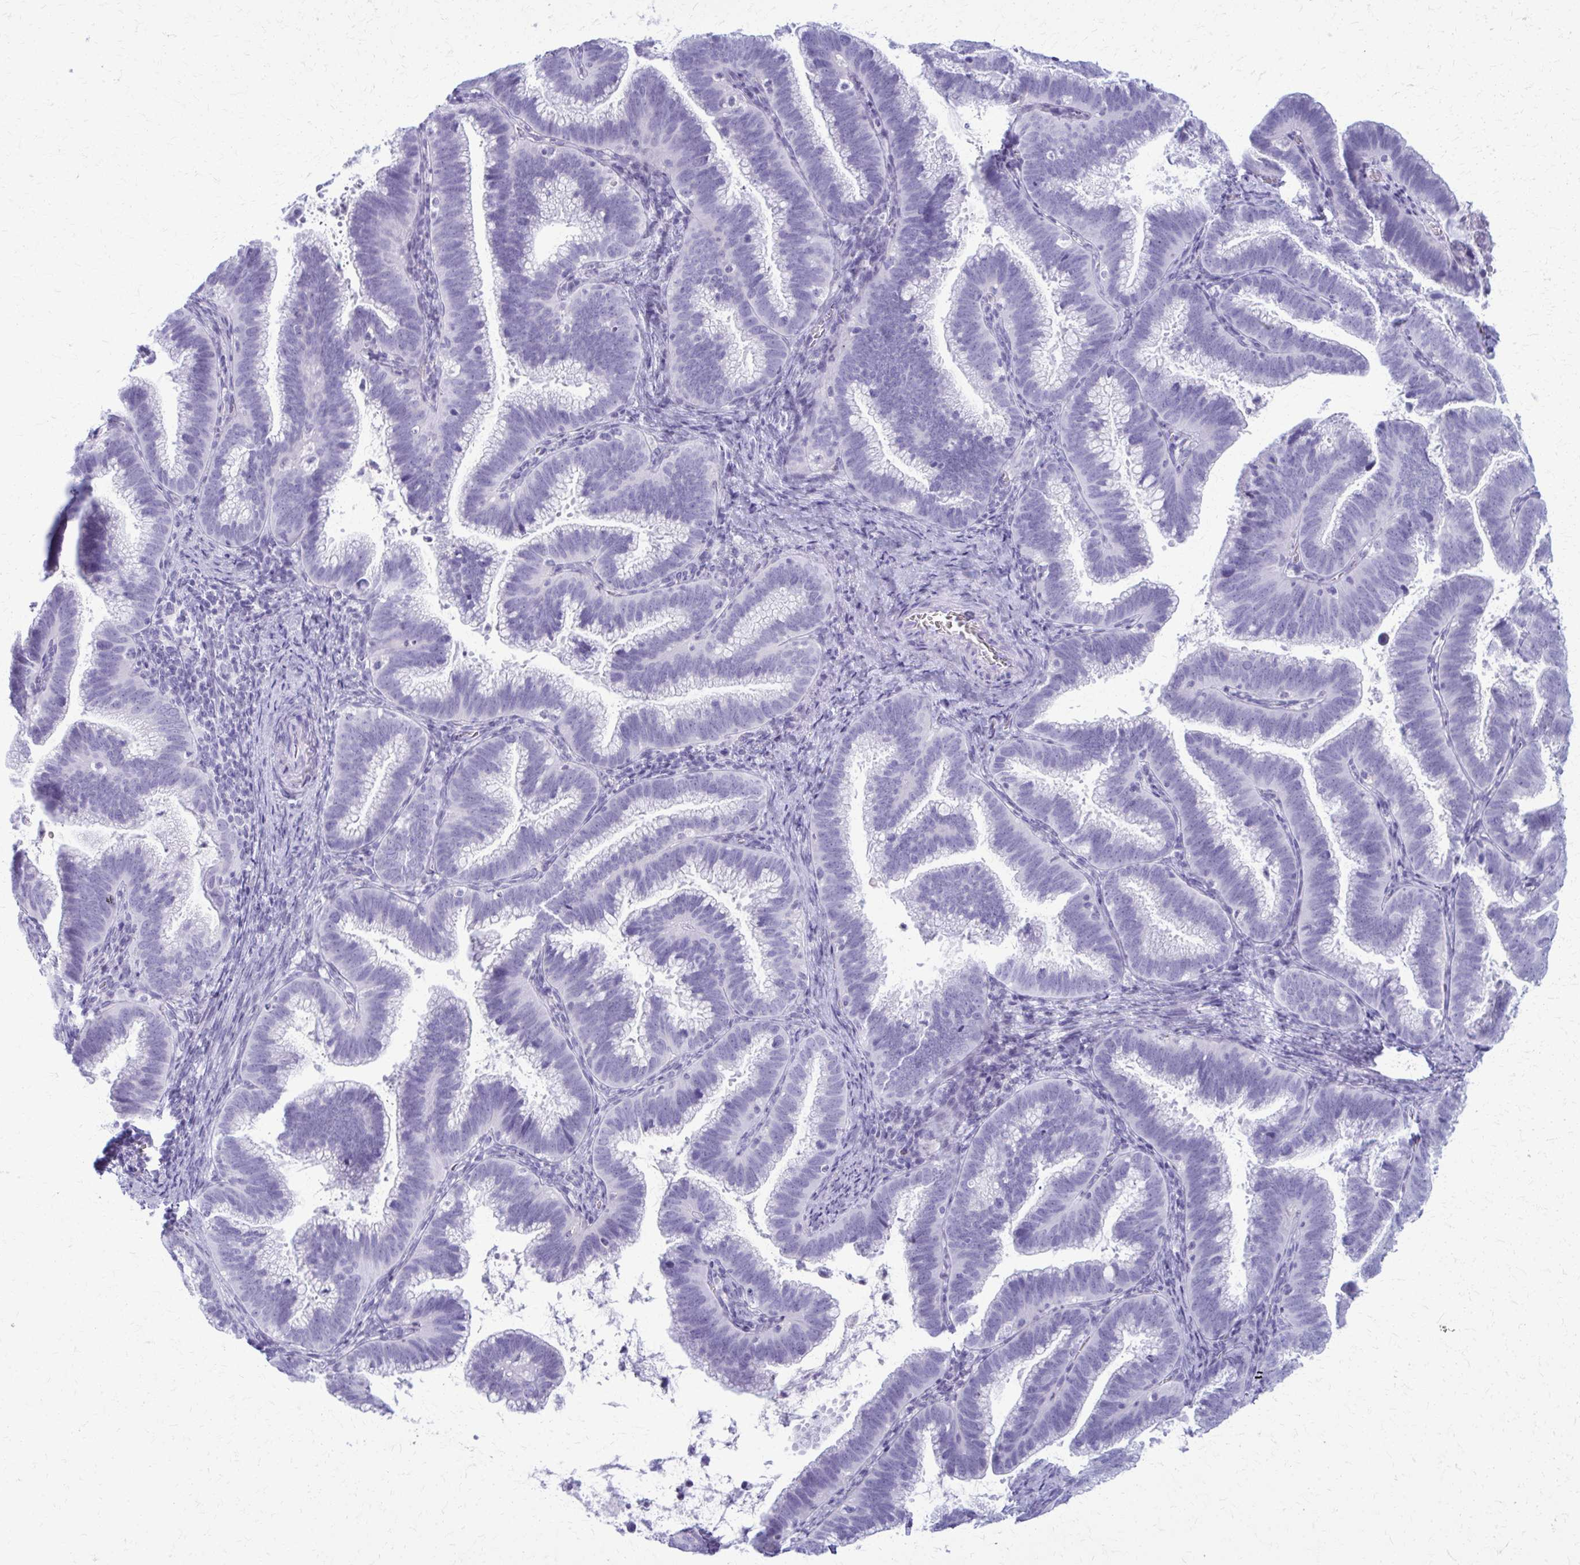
{"staining": {"intensity": "negative", "quantity": "none", "location": "none"}, "tissue": "cervical cancer", "cell_type": "Tumor cells", "image_type": "cancer", "snomed": [{"axis": "morphology", "description": "Adenocarcinoma, NOS"}, {"axis": "topography", "description": "Cervix"}], "caption": "Tumor cells are negative for protein expression in human cervical cancer (adenocarcinoma). (Stains: DAB immunohistochemistry (IHC) with hematoxylin counter stain, Microscopy: brightfield microscopy at high magnification).", "gene": "ACSM2B", "patient": {"sex": "female", "age": 61}}